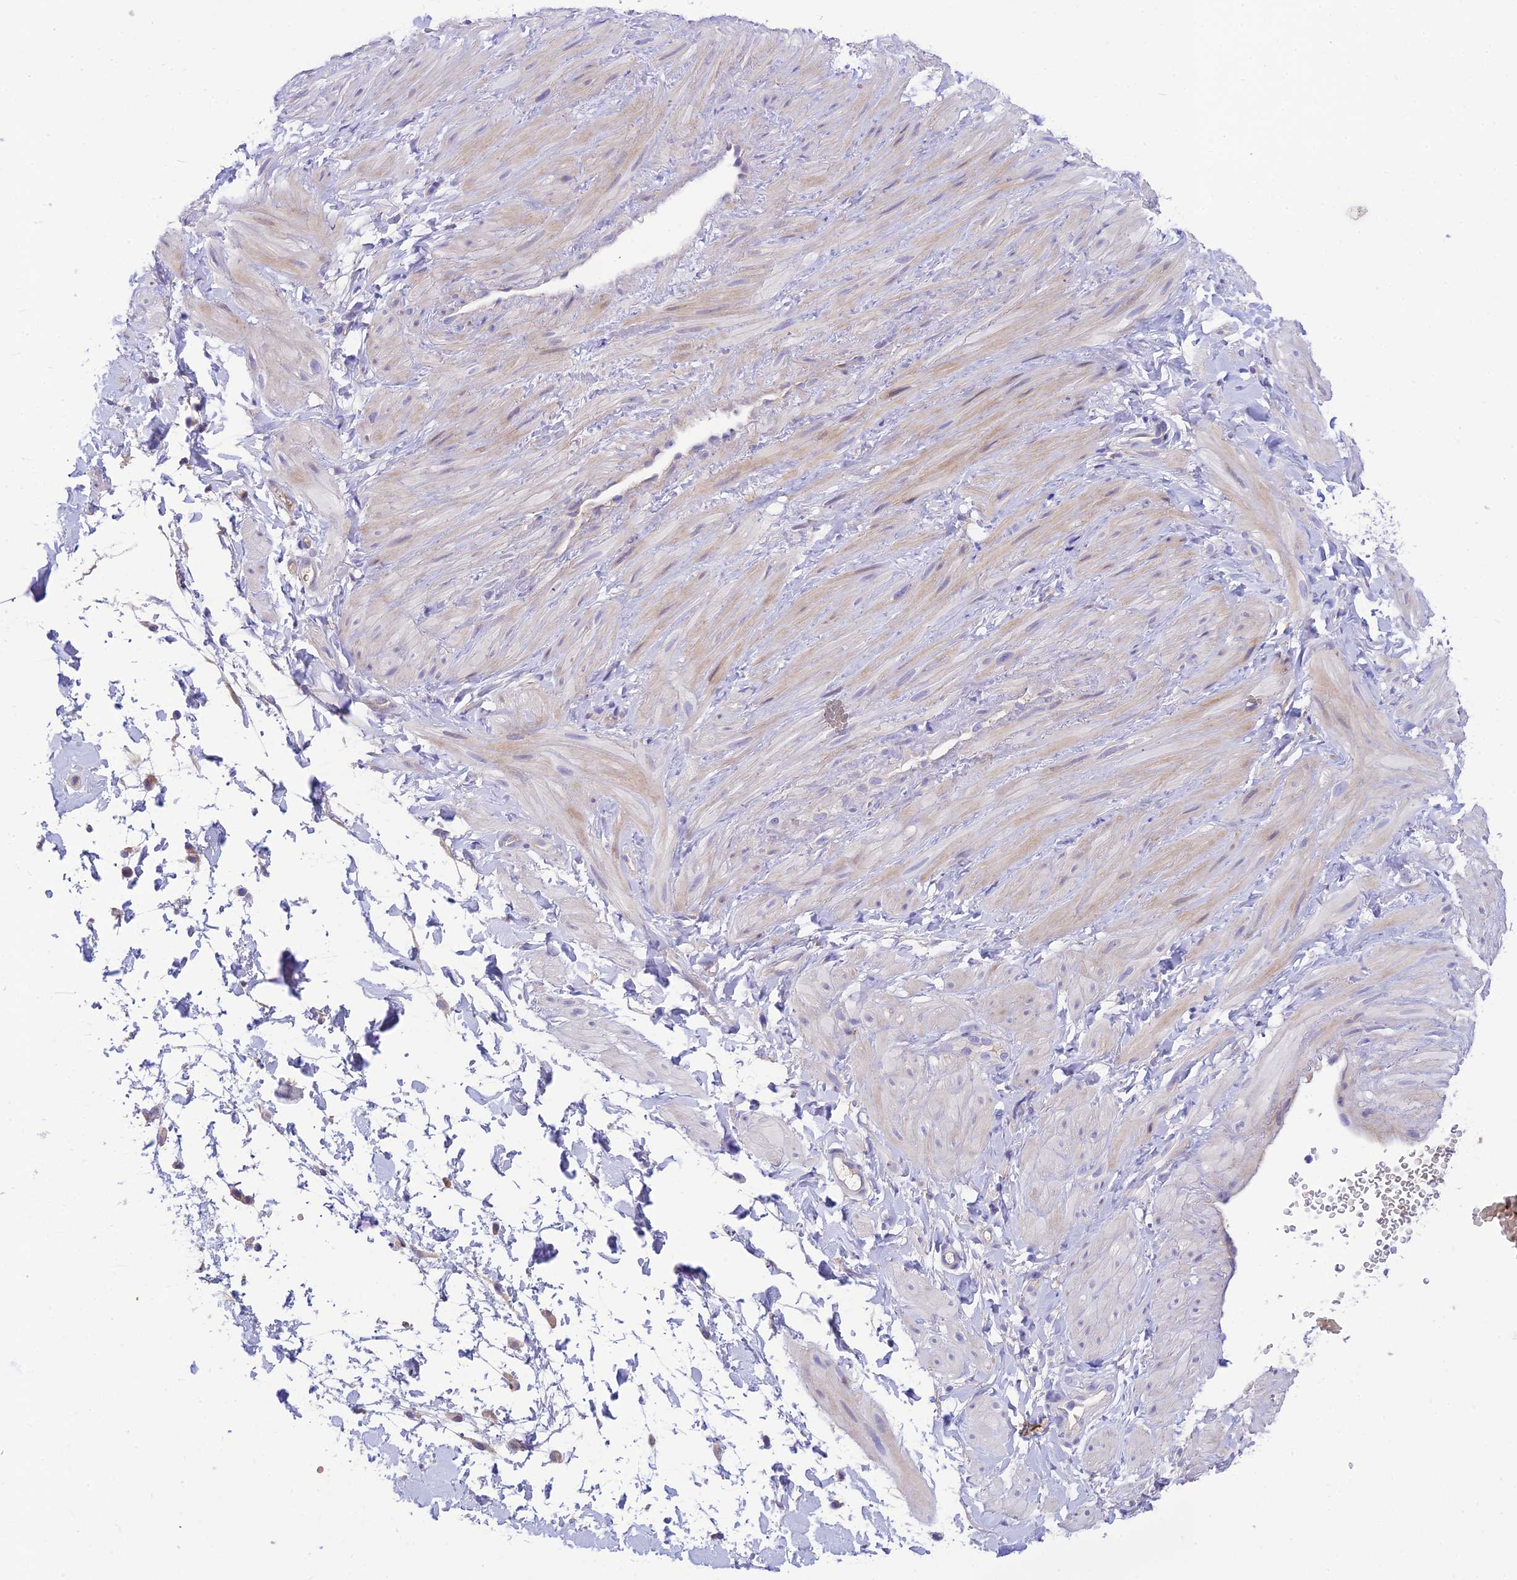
{"staining": {"intensity": "negative", "quantity": "none", "location": "none"}, "tissue": "adipose tissue", "cell_type": "Adipocytes", "image_type": "normal", "snomed": [{"axis": "morphology", "description": "Normal tissue, NOS"}, {"axis": "topography", "description": "Soft tissue"}, {"axis": "topography", "description": "Adipose tissue"}, {"axis": "topography", "description": "Vascular tissue"}, {"axis": "topography", "description": "Peripheral nerve tissue"}], "caption": "Adipose tissue stained for a protein using IHC demonstrates no expression adipocytes.", "gene": "CCDC157", "patient": {"sex": "male", "age": 74}}